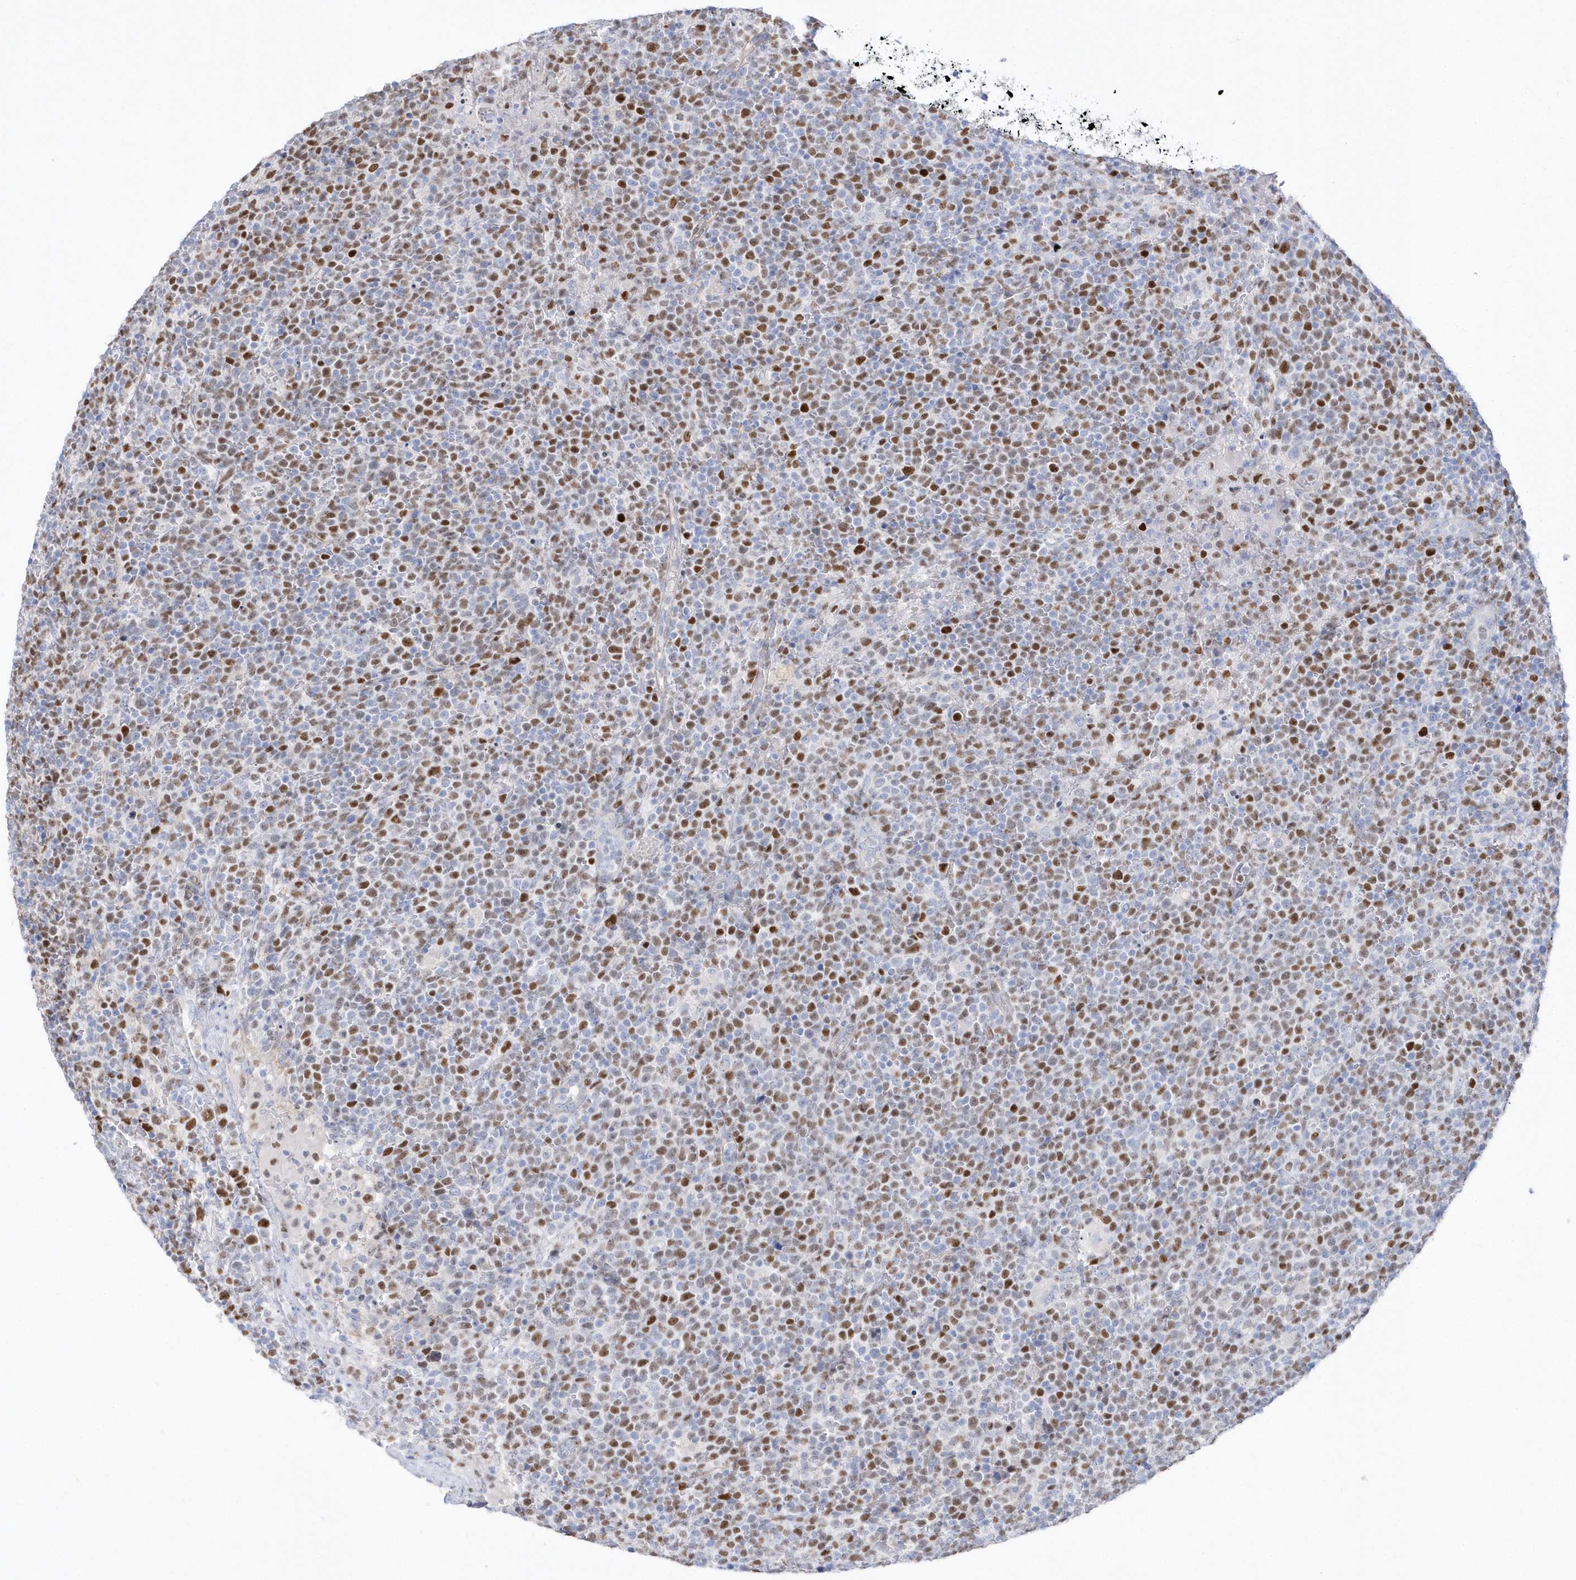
{"staining": {"intensity": "moderate", "quantity": "25%-75%", "location": "nuclear"}, "tissue": "lymphoma", "cell_type": "Tumor cells", "image_type": "cancer", "snomed": [{"axis": "morphology", "description": "Malignant lymphoma, non-Hodgkin's type, High grade"}, {"axis": "topography", "description": "Lymph node"}], "caption": "Brown immunohistochemical staining in human malignant lymphoma, non-Hodgkin's type (high-grade) shows moderate nuclear expression in about 25%-75% of tumor cells.", "gene": "TMCO6", "patient": {"sex": "male", "age": 61}}